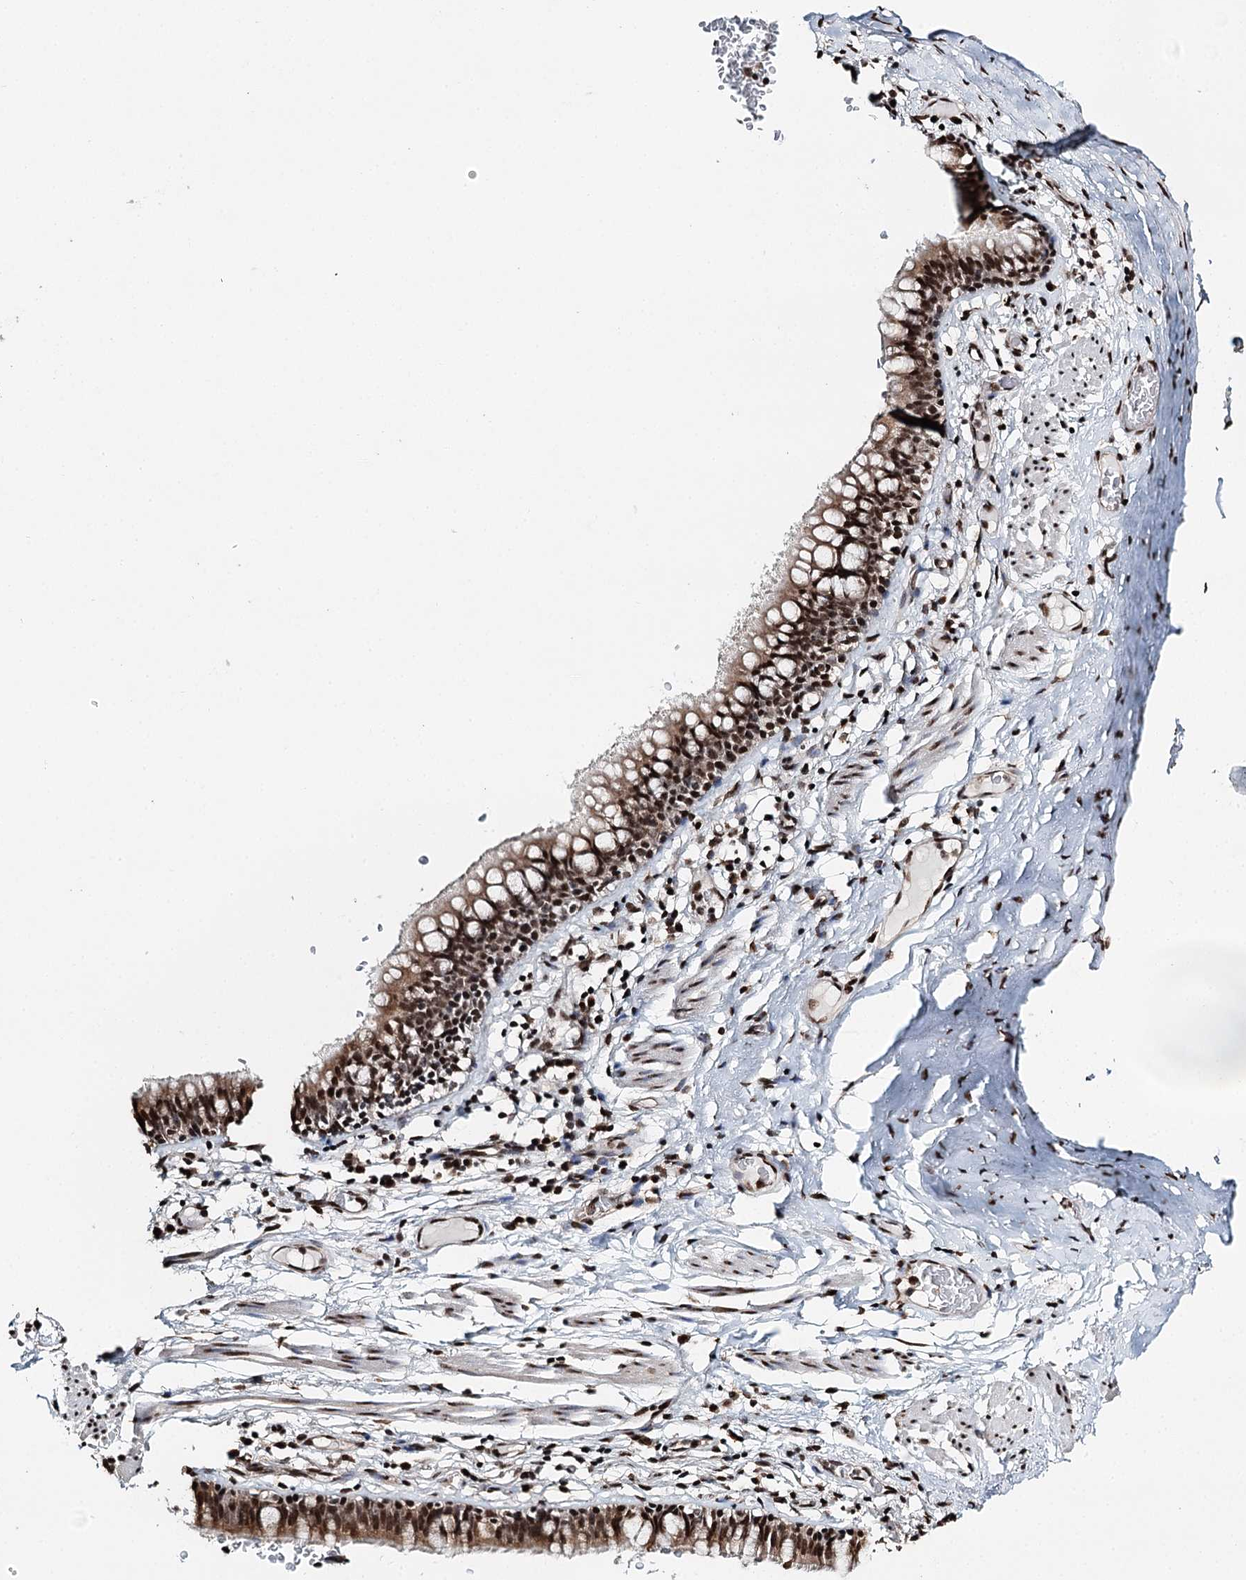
{"staining": {"intensity": "strong", "quantity": ">75%", "location": "cytoplasmic/membranous,nuclear"}, "tissue": "bronchus", "cell_type": "Respiratory epithelial cells", "image_type": "normal", "snomed": [{"axis": "morphology", "description": "Normal tissue, NOS"}, {"axis": "topography", "description": "Cartilage tissue"}, {"axis": "topography", "description": "Bronchus"}], "caption": "Immunohistochemistry (IHC) staining of normal bronchus, which exhibits high levels of strong cytoplasmic/membranous,nuclear positivity in approximately >75% of respiratory epithelial cells indicating strong cytoplasmic/membranous,nuclear protein staining. The staining was performed using DAB (brown) for protein detection and nuclei were counterstained in hematoxylin (blue).", "gene": "RPS27A", "patient": {"sex": "female", "age": 36}}